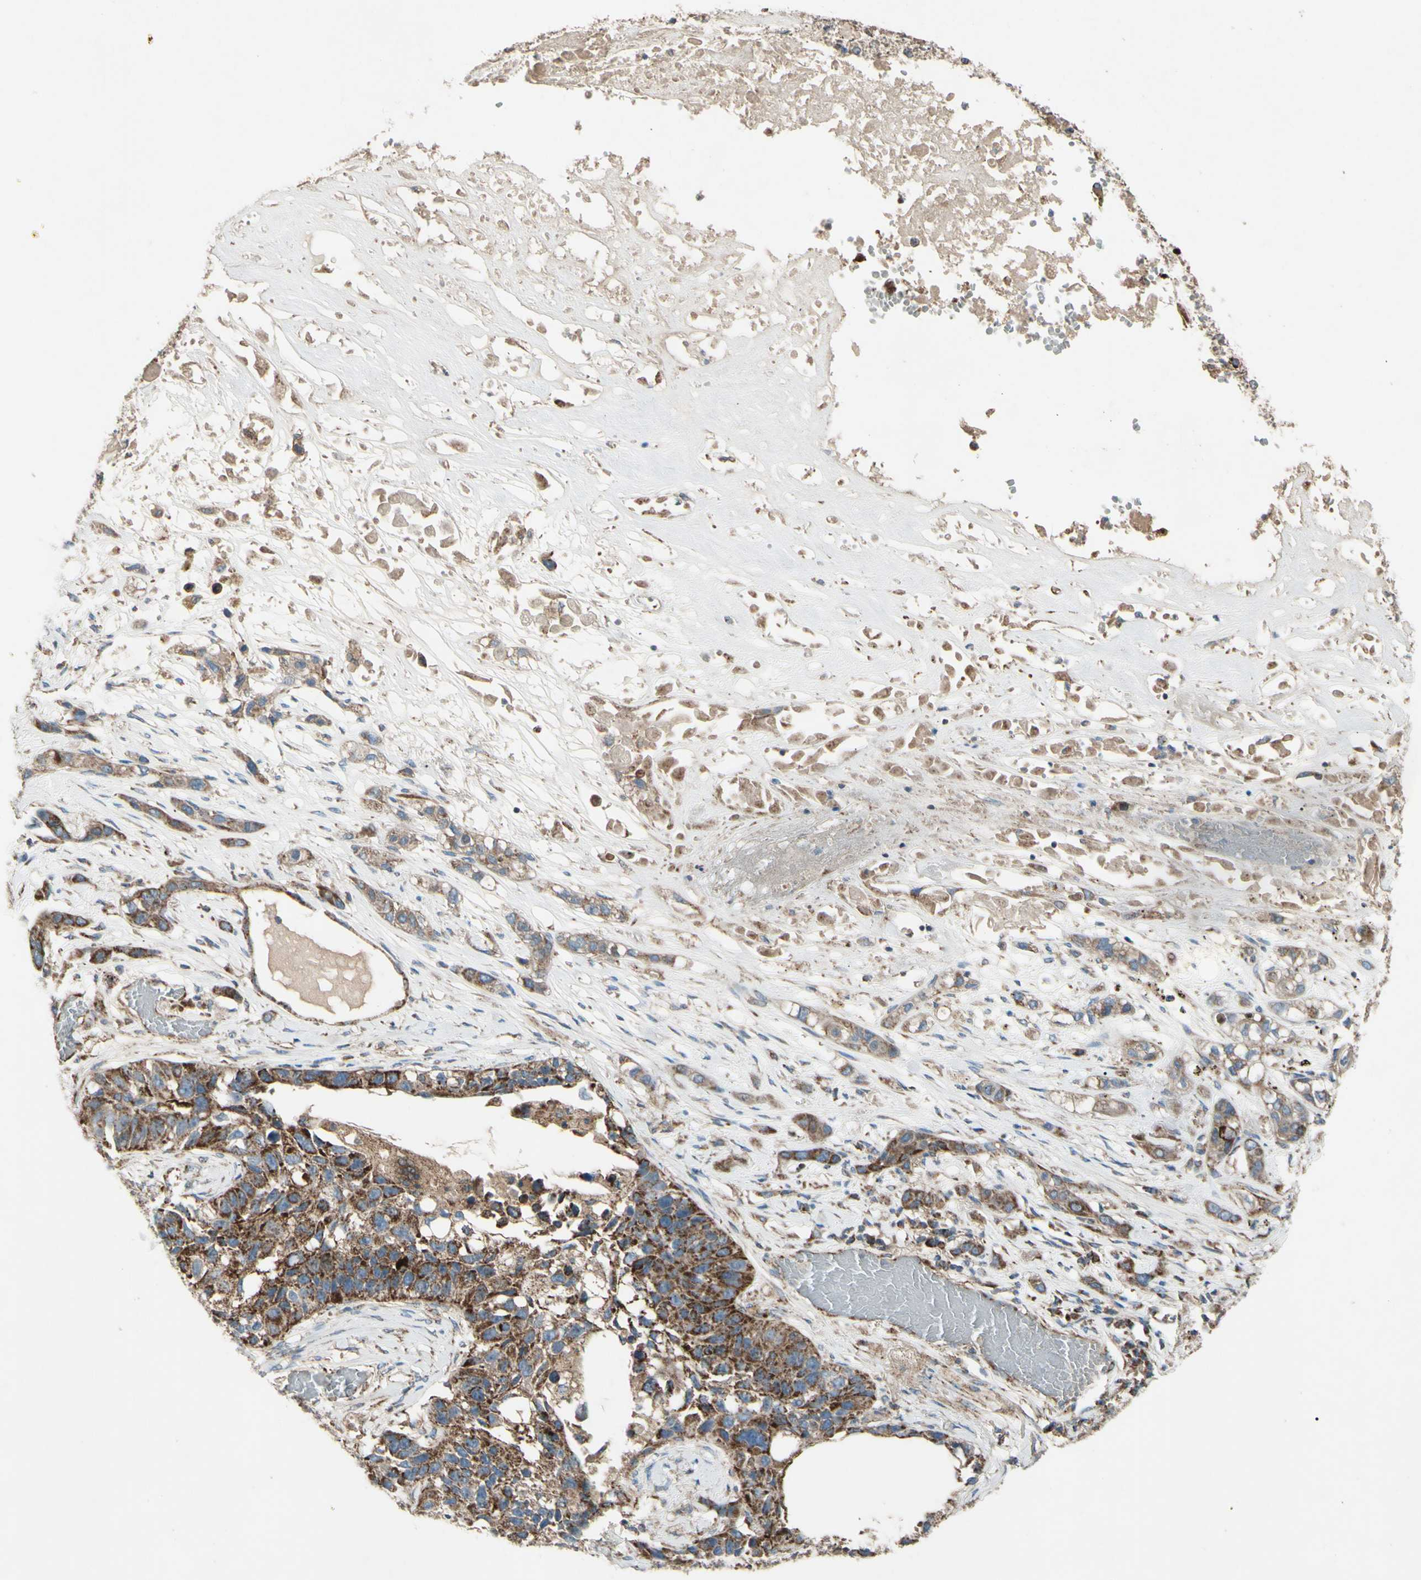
{"staining": {"intensity": "strong", "quantity": ">75%", "location": "cytoplasmic/membranous"}, "tissue": "lung cancer", "cell_type": "Tumor cells", "image_type": "cancer", "snomed": [{"axis": "morphology", "description": "Squamous cell carcinoma, NOS"}, {"axis": "topography", "description": "Lung"}], "caption": "Immunohistochemistry (IHC) of human lung cancer (squamous cell carcinoma) shows high levels of strong cytoplasmic/membranous staining in approximately >75% of tumor cells. (Brightfield microscopy of DAB IHC at high magnification).", "gene": "RHOT1", "patient": {"sex": "male", "age": 71}}